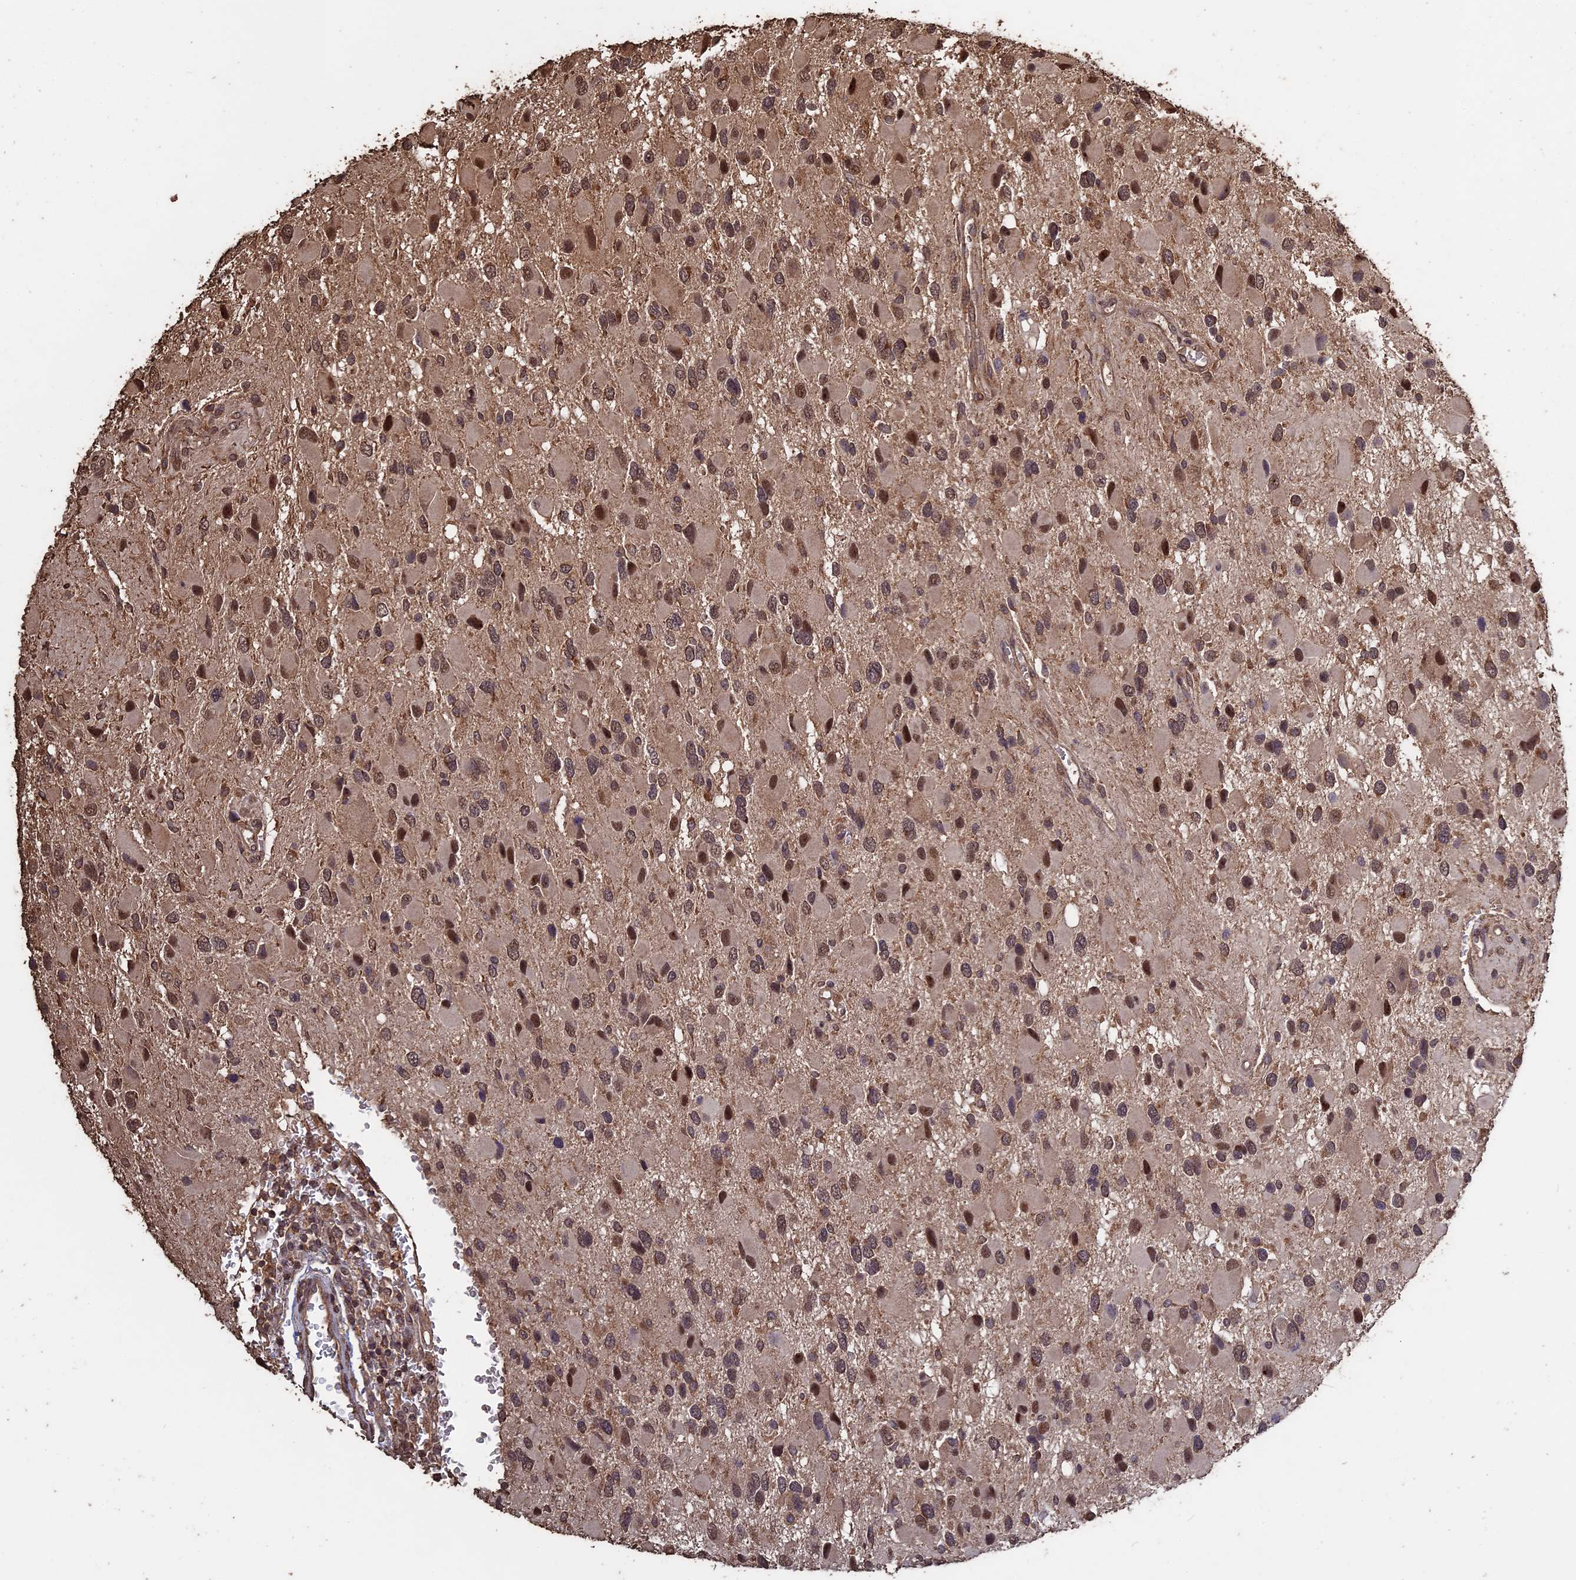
{"staining": {"intensity": "moderate", "quantity": "25%-75%", "location": "nuclear"}, "tissue": "glioma", "cell_type": "Tumor cells", "image_type": "cancer", "snomed": [{"axis": "morphology", "description": "Glioma, malignant, High grade"}, {"axis": "topography", "description": "Brain"}], "caption": "Moderate nuclear protein positivity is present in approximately 25%-75% of tumor cells in malignant glioma (high-grade).", "gene": "HUNK", "patient": {"sex": "male", "age": 53}}